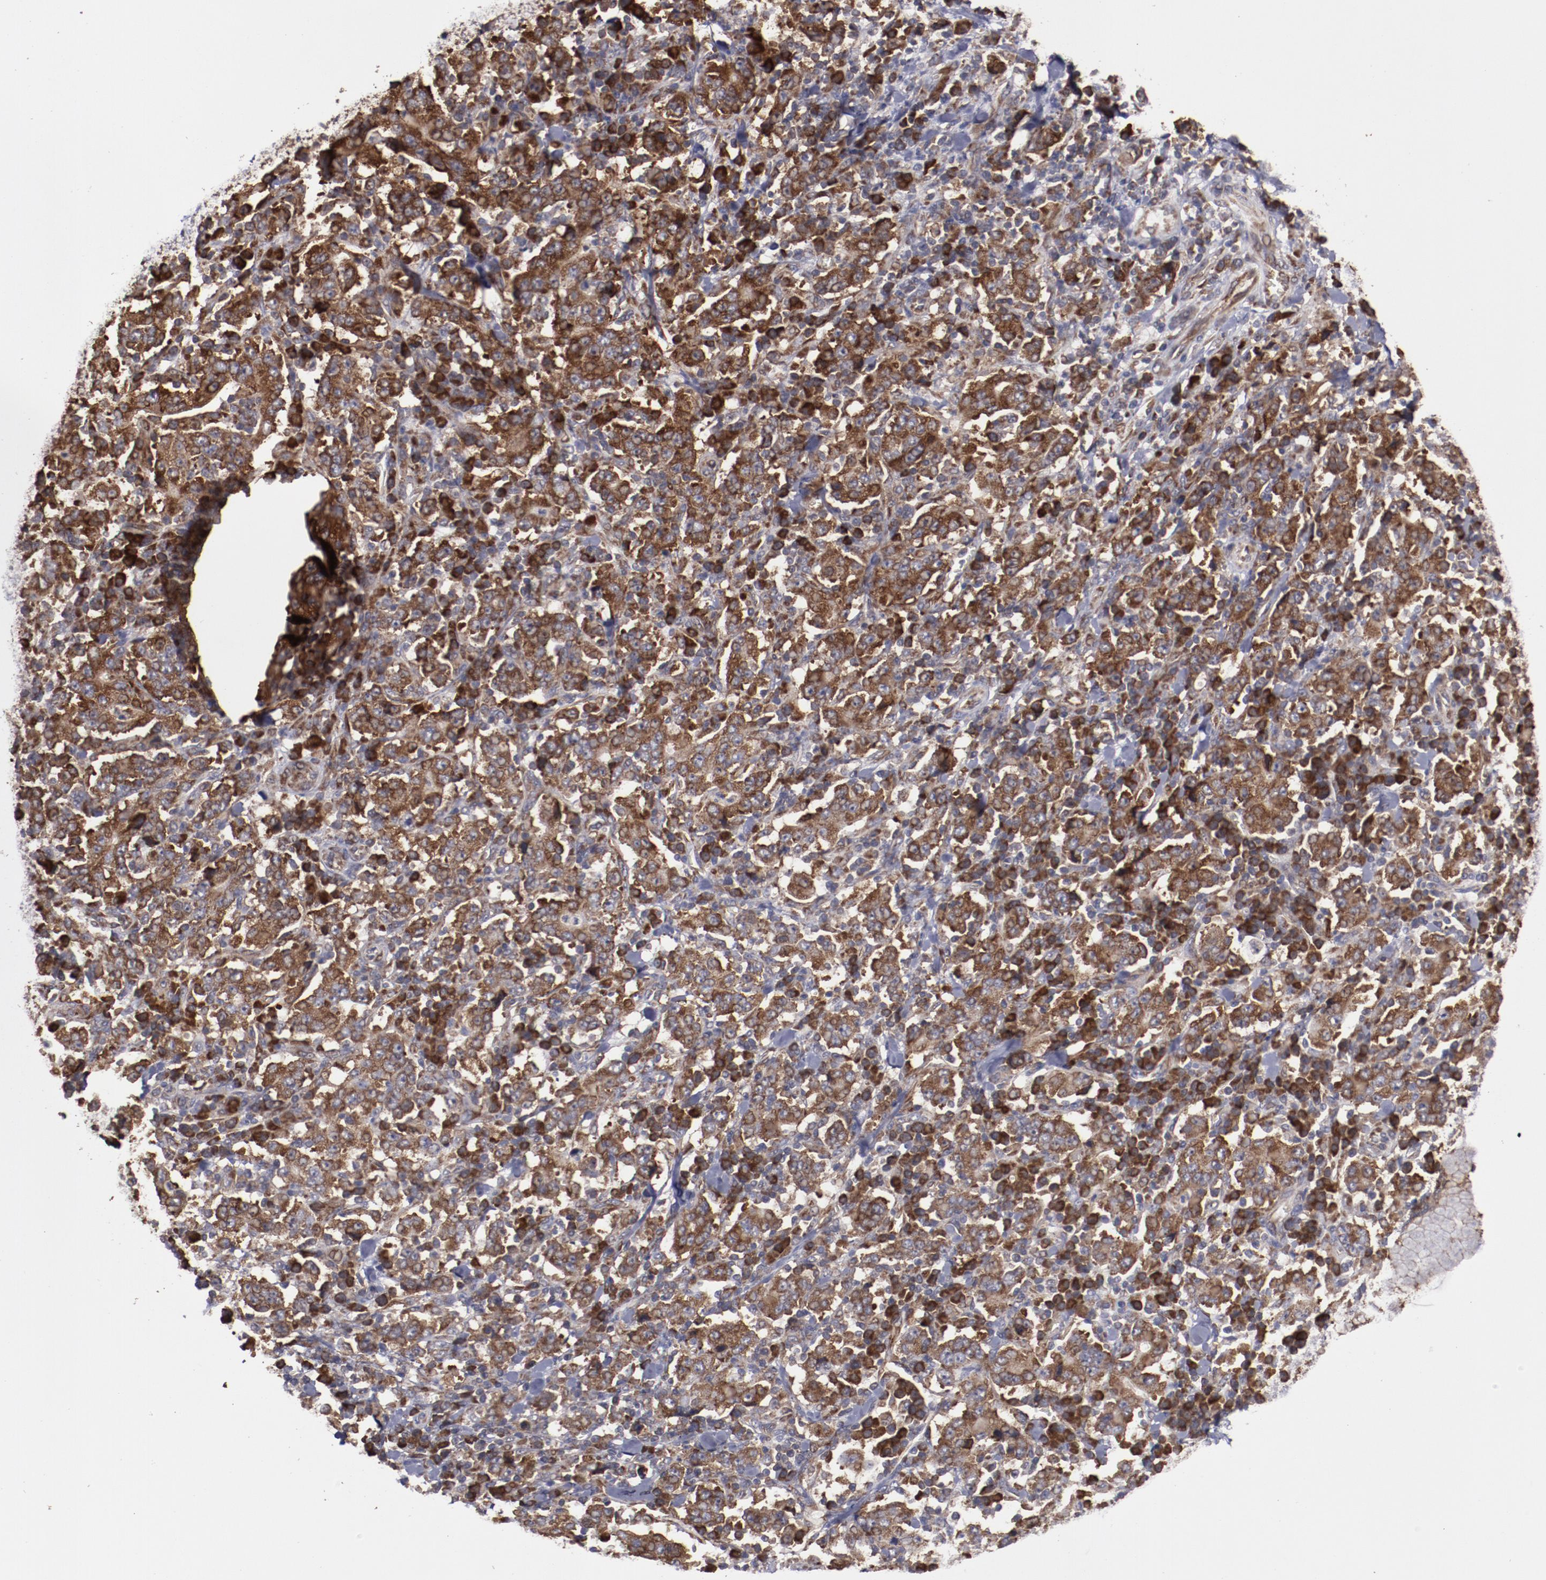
{"staining": {"intensity": "strong", "quantity": ">75%", "location": "cytoplasmic/membranous"}, "tissue": "stomach cancer", "cell_type": "Tumor cells", "image_type": "cancer", "snomed": [{"axis": "morphology", "description": "Normal tissue, NOS"}, {"axis": "morphology", "description": "Adenocarcinoma, NOS"}, {"axis": "topography", "description": "Stomach, upper"}, {"axis": "topography", "description": "Stomach"}], "caption": "Tumor cells show high levels of strong cytoplasmic/membranous expression in about >75% of cells in human stomach cancer.", "gene": "RPS4Y1", "patient": {"sex": "male", "age": 59}}